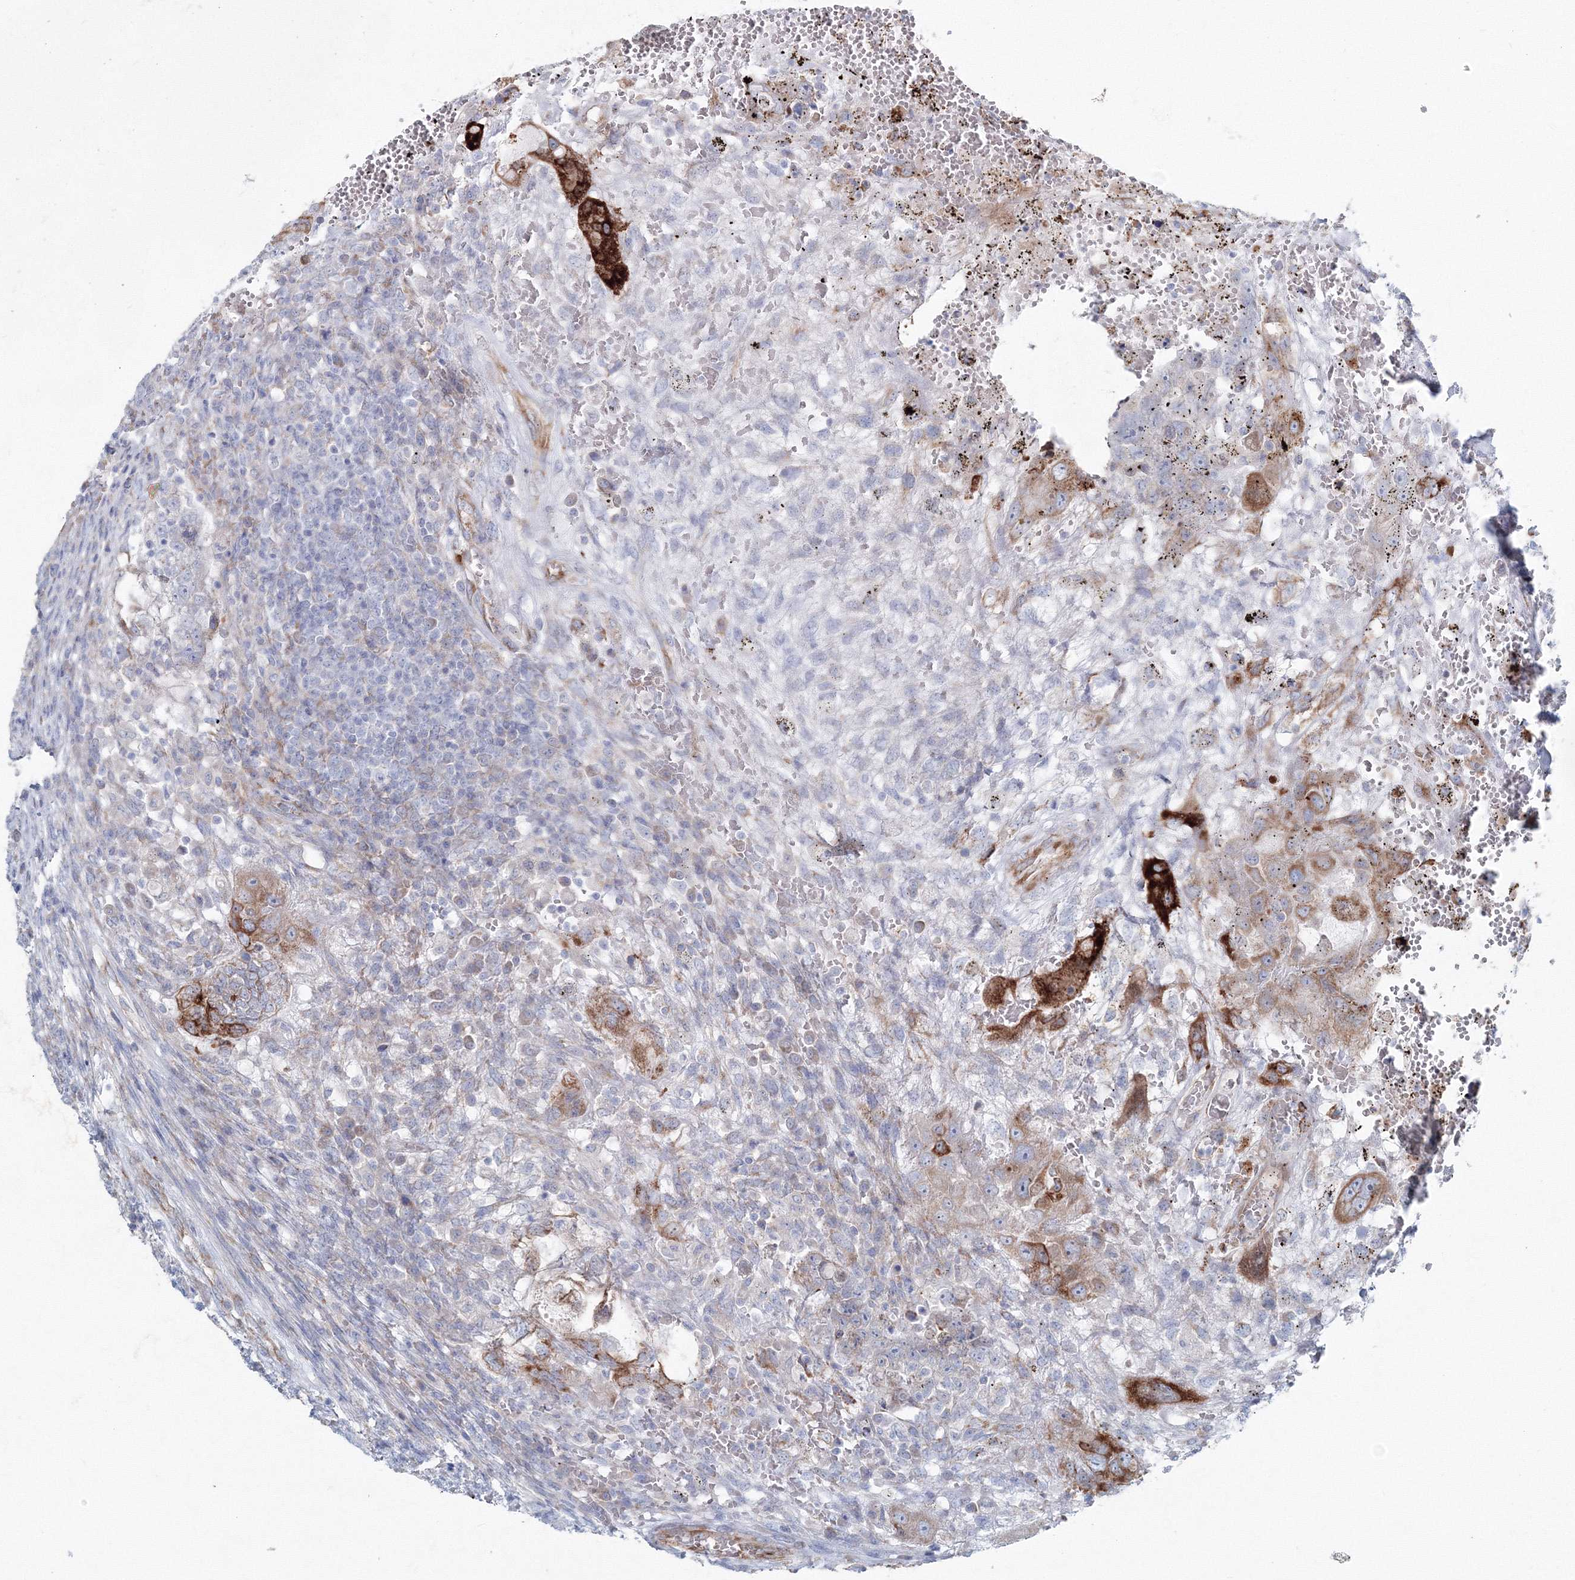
{"staining": {"intensity": "strong", "quantity": "25%-75%", "location": "cytoplasmic/membranous"}, "tissue": "testis cancer", "cell_type": "Tumor cells", "image_type": "cancer", "snomed": [{"axis": "morphology", "description": "Carcinoma, Embryonal, NOS"}, {"axis": "topography", "description": "Testis"}], "caption": "High-power microscopy captured an immunohistochemistry (IHC) micrograph of testis embryonal carcinoma, revealing strong cytoplasmic/membranous positivity in approximately 25%-75% of tumor cells.", "gene": "RCN1", "patient": {"sex": "male", "age": 26}}